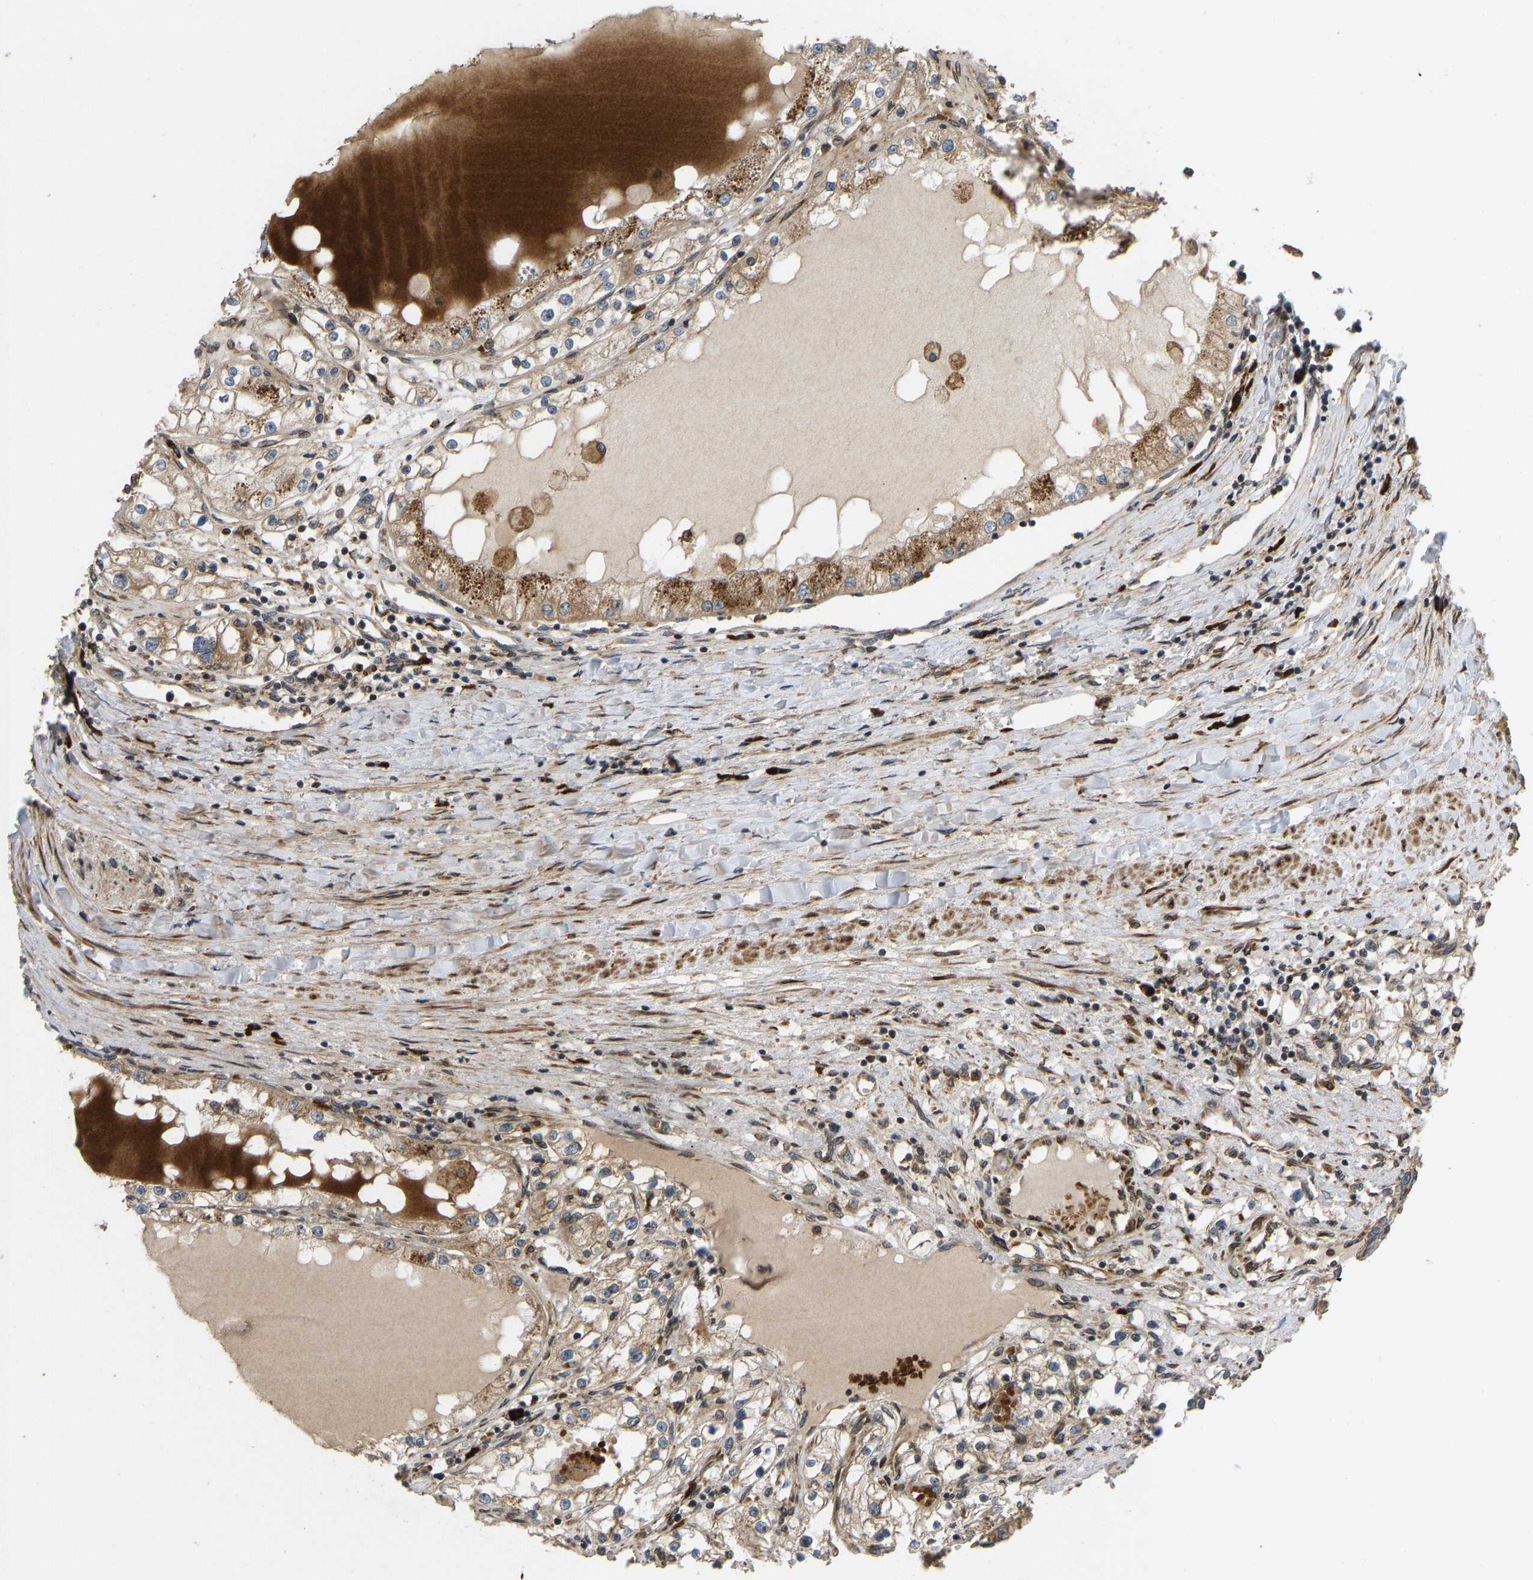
{"staining": {"intensity": "moderate", "quantity": ">75%", "location": "cytoplasmic/membranous"}, "tissue": "renal cancer", "cell_type": "Tumor cells", "image_type": "cancer", "snomed": [{"axis": "morphology", "description": "Adenocarcinoma, NOS"}, {"axis": "topography", "description": "Kidney"}], "caption": "Immunohistochemistry histopathology image of neoplastic tissue: renal cancer (adenocarcinoma) stained using IHC exhibits medium levels of moderate protein expression localized specifically in the cytoplasmic/membranous of tumor cells, appearing as a cytoplasmic/membranous brown color.", "gene": "RPN2", "patient": {"sex": "male", "age": 68}}